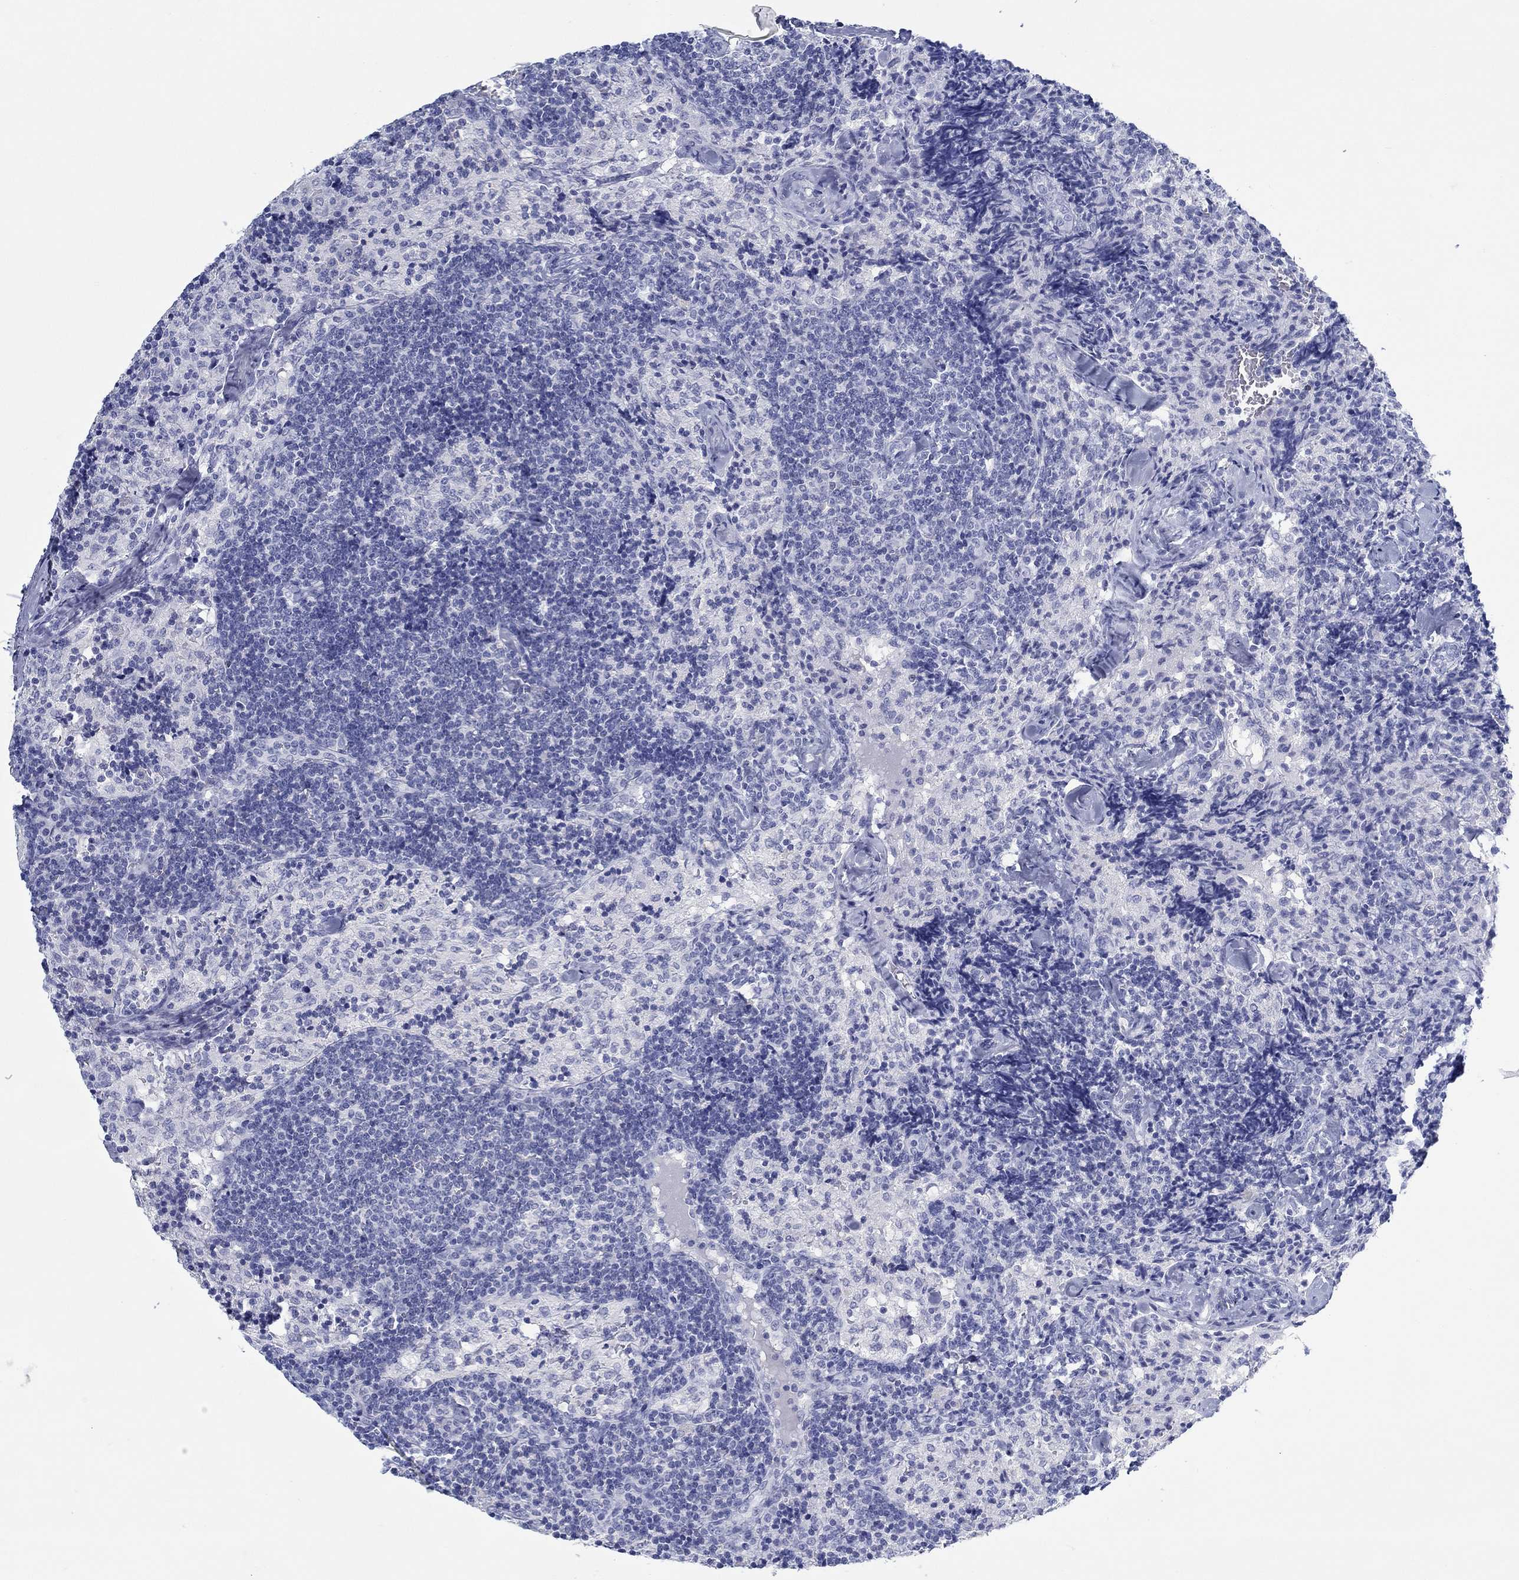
{"staining": {"intensity": "negative", "quantity": "none", "location": "none"}, "tissue": "lymph node", "cell_type": "Non-germinal center cells", "image_type": "normal", "snomed": [{"axis": "morphology", "description": "Normal tissue, NOS"}, {"axis": "topography", "description": "Lymph node"}], "caption": "Immunohistochemical staining of benign human lymph node exhibits no significant staining in non-germinal center cells. (DAB IHC visualized using brightfield microscopy, high magnification).", "gene": "PAX9", "patient": {"sex": "female", "age": 52}}